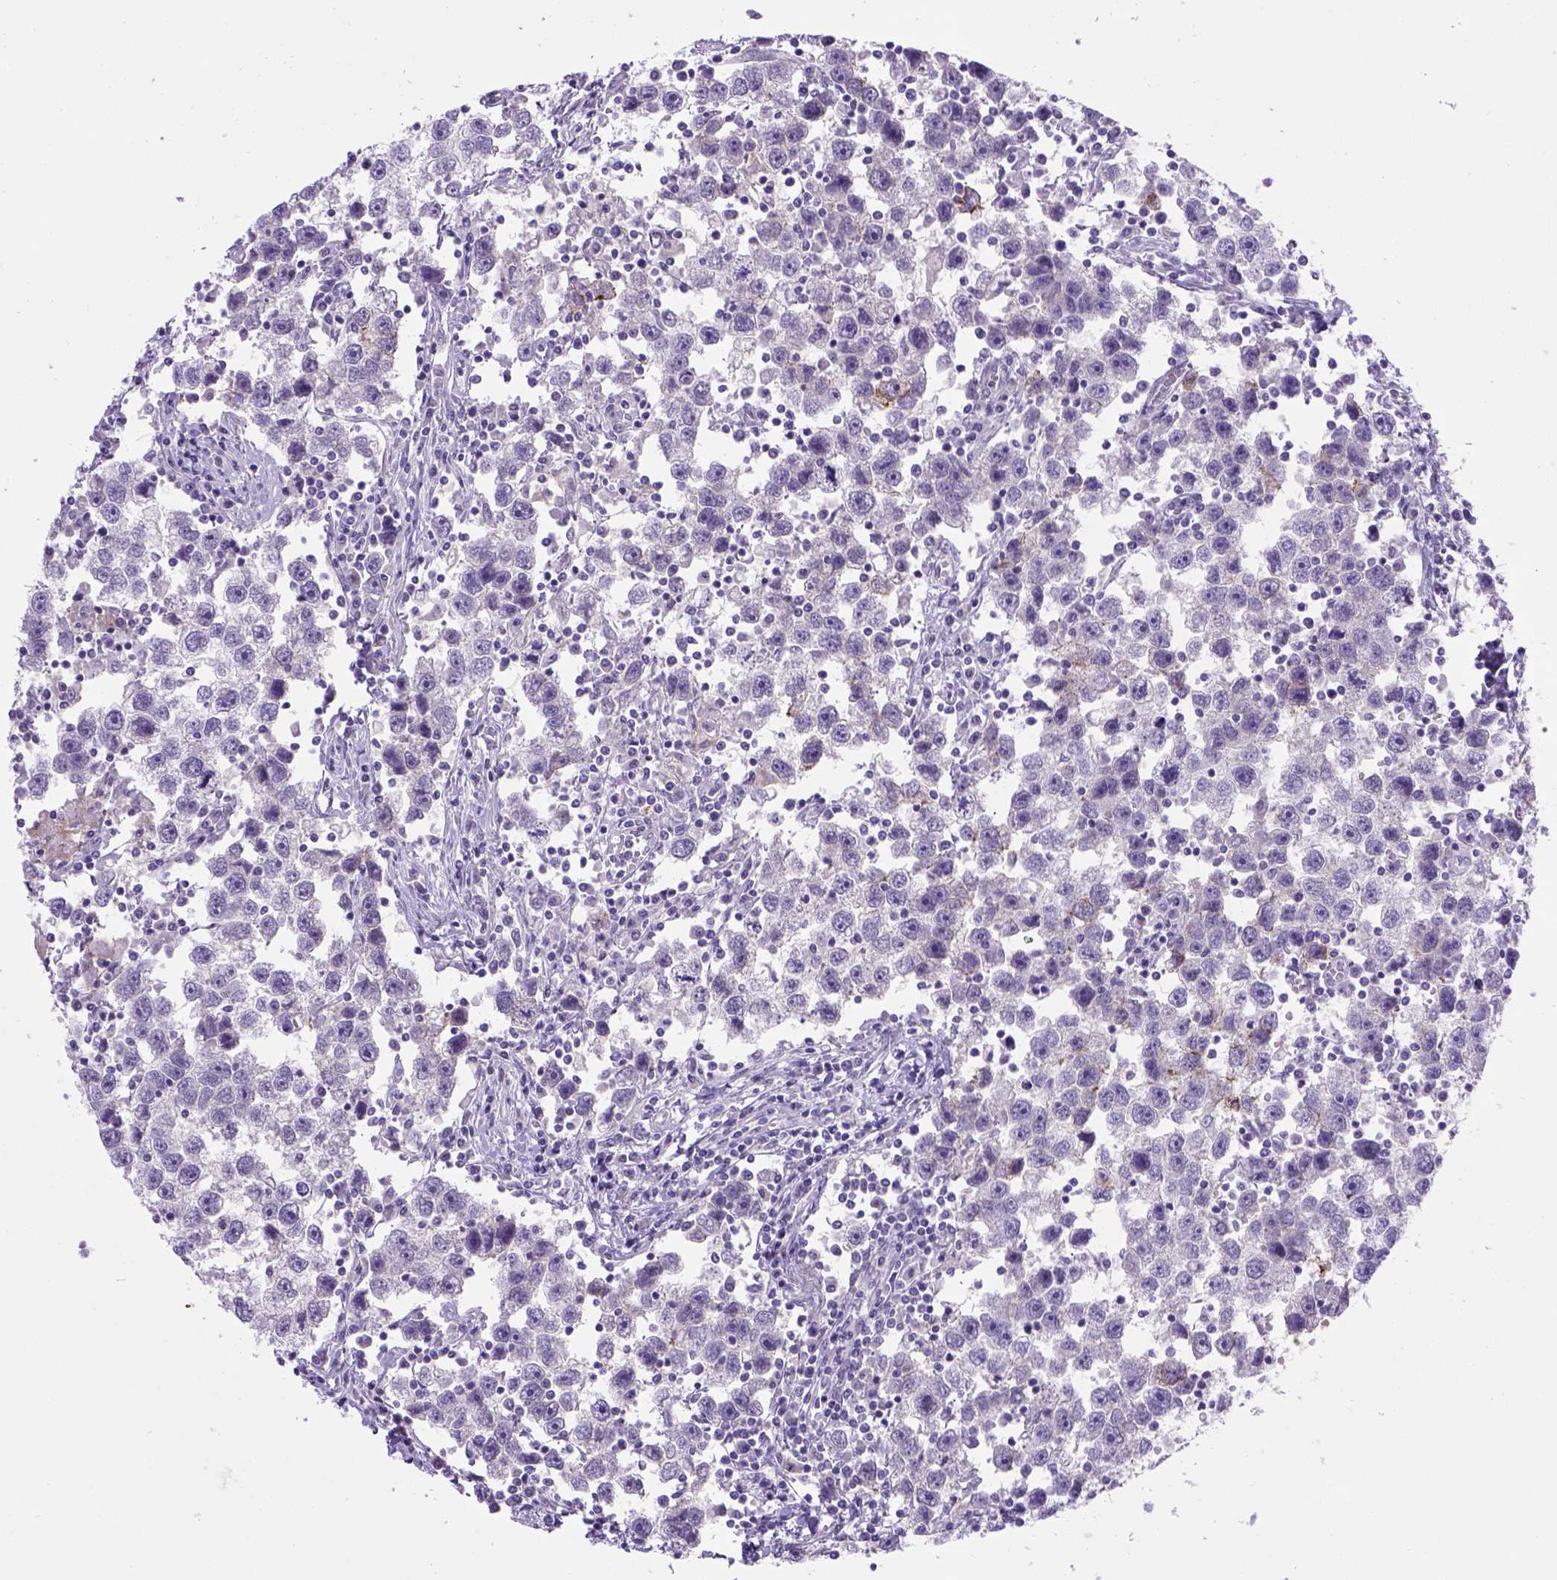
{"staining": {"intensity": "negative", "quantity": "none", "location": "none"}, "tissue": "testis cancer", "cell_type": "Tumor cells", "image_type": "cancer", "snomed": [{"axis": "morphology", "description": "Seminoma, NOS"}, {"axis": "topography", "description": "Testis"}], "caption": "A micrograph of testis seminoma stained for a protein exhibits no brown staining in tumor cells.", "gene": "CDH1", "patient": {"sex": "male", "age": 30}}